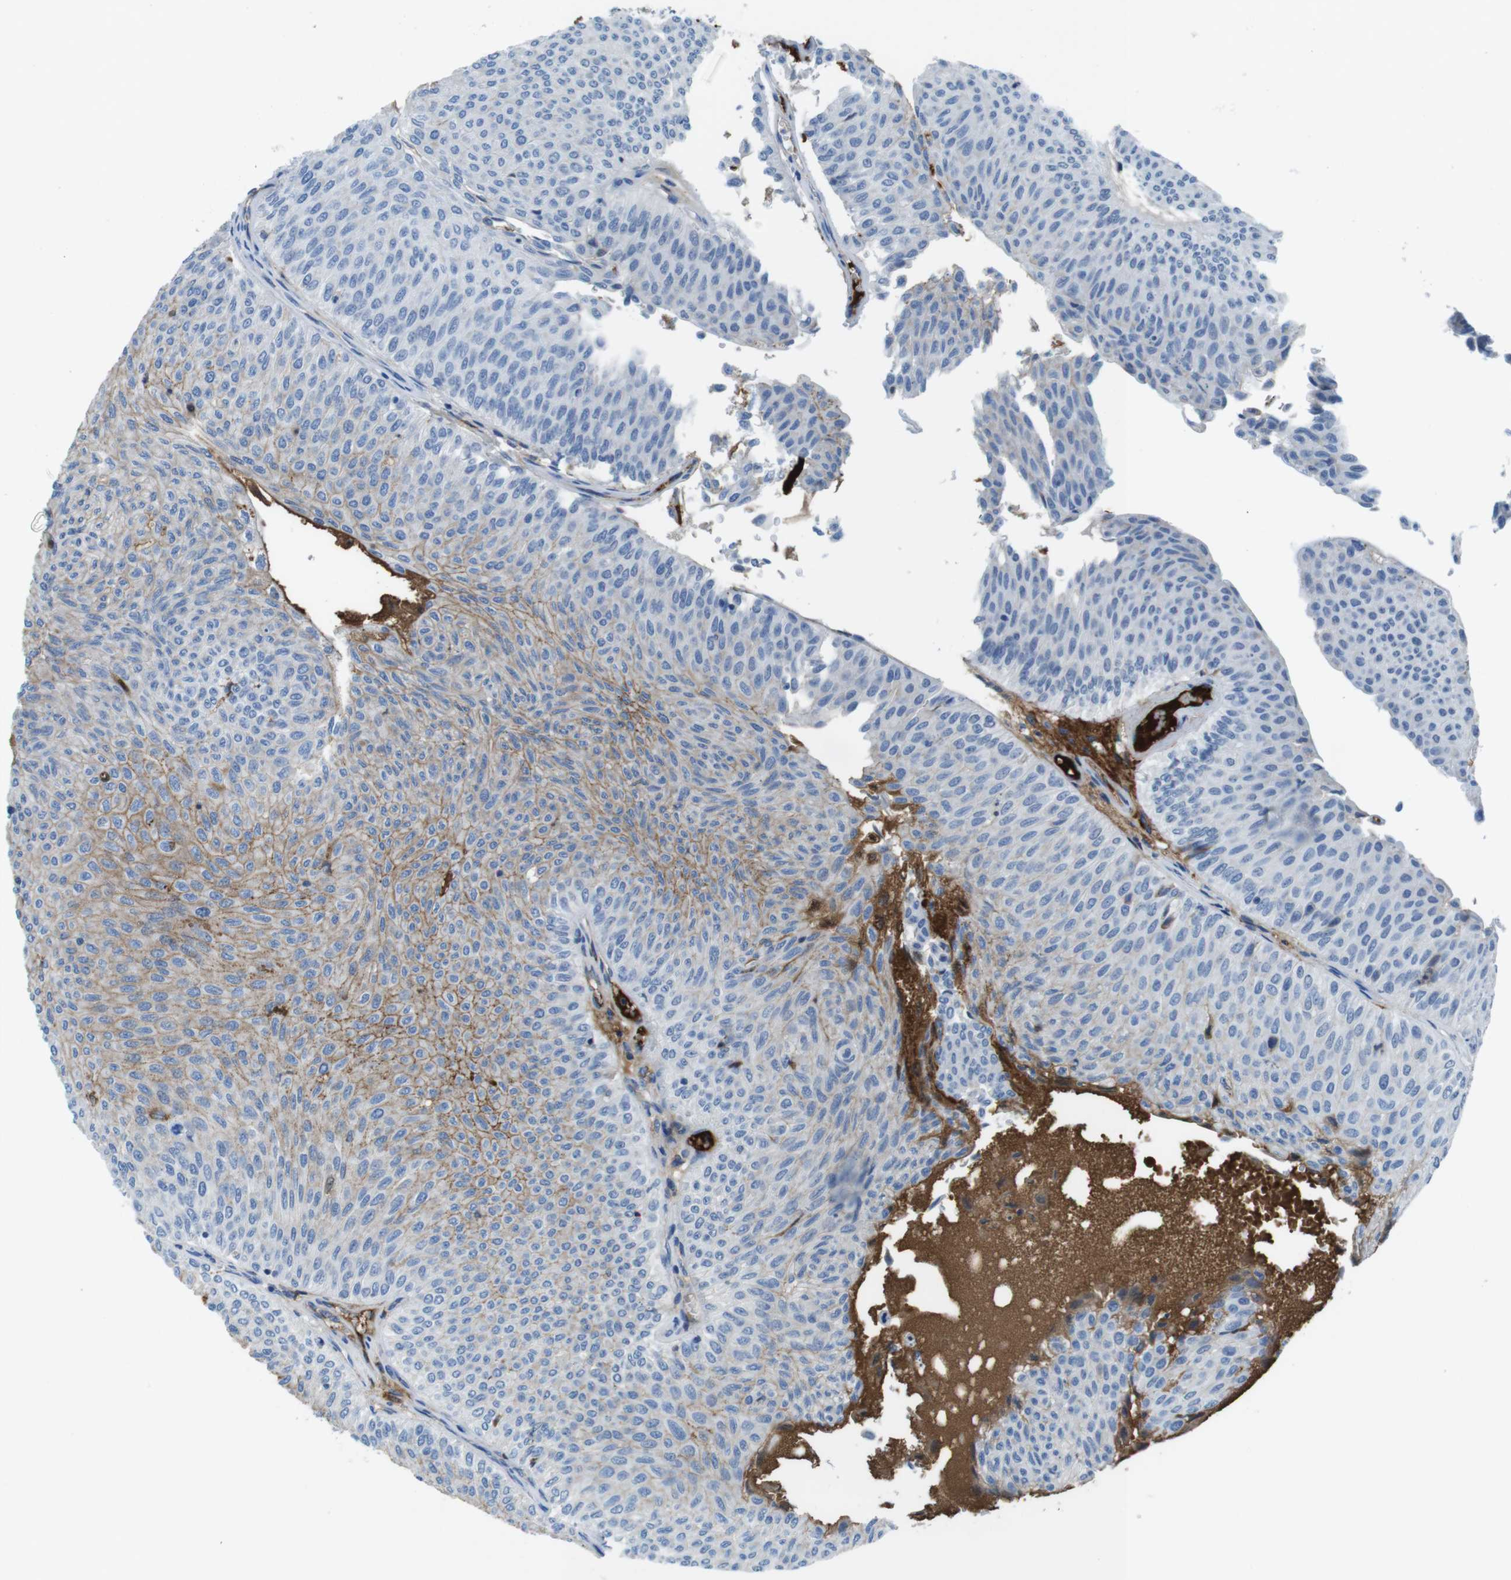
{"staining": {"intensity": "moderate", "quantity": "<25%", "location": "cytoplasmic/membranous"}, "tissue": "urothelial cancer", "cell_type": "Tumor cells", "image_type": "cancer", "snomed": [{"axis": "morphology", "description": "Urothelial carcinoma, Low grade"}, {"axis": "topography", "description": "Urinary bladder"}], "caption": "Immunohistochemistry (DAB (3,3'-diaminobenzidine)) staining of human low-grade urothelial carcinoma exhibits moderate cytoplasmic/membranous protein expression in about <25% of tumor cells. The protein is stained brown, and the nuclei are stained in blue (DAB (3,3'-diaminobenzidine) IHC with brightfield microscopy, high magnification).", "gene": "TMPRSS15", "patient": {"sex": "male", "age": 78}}